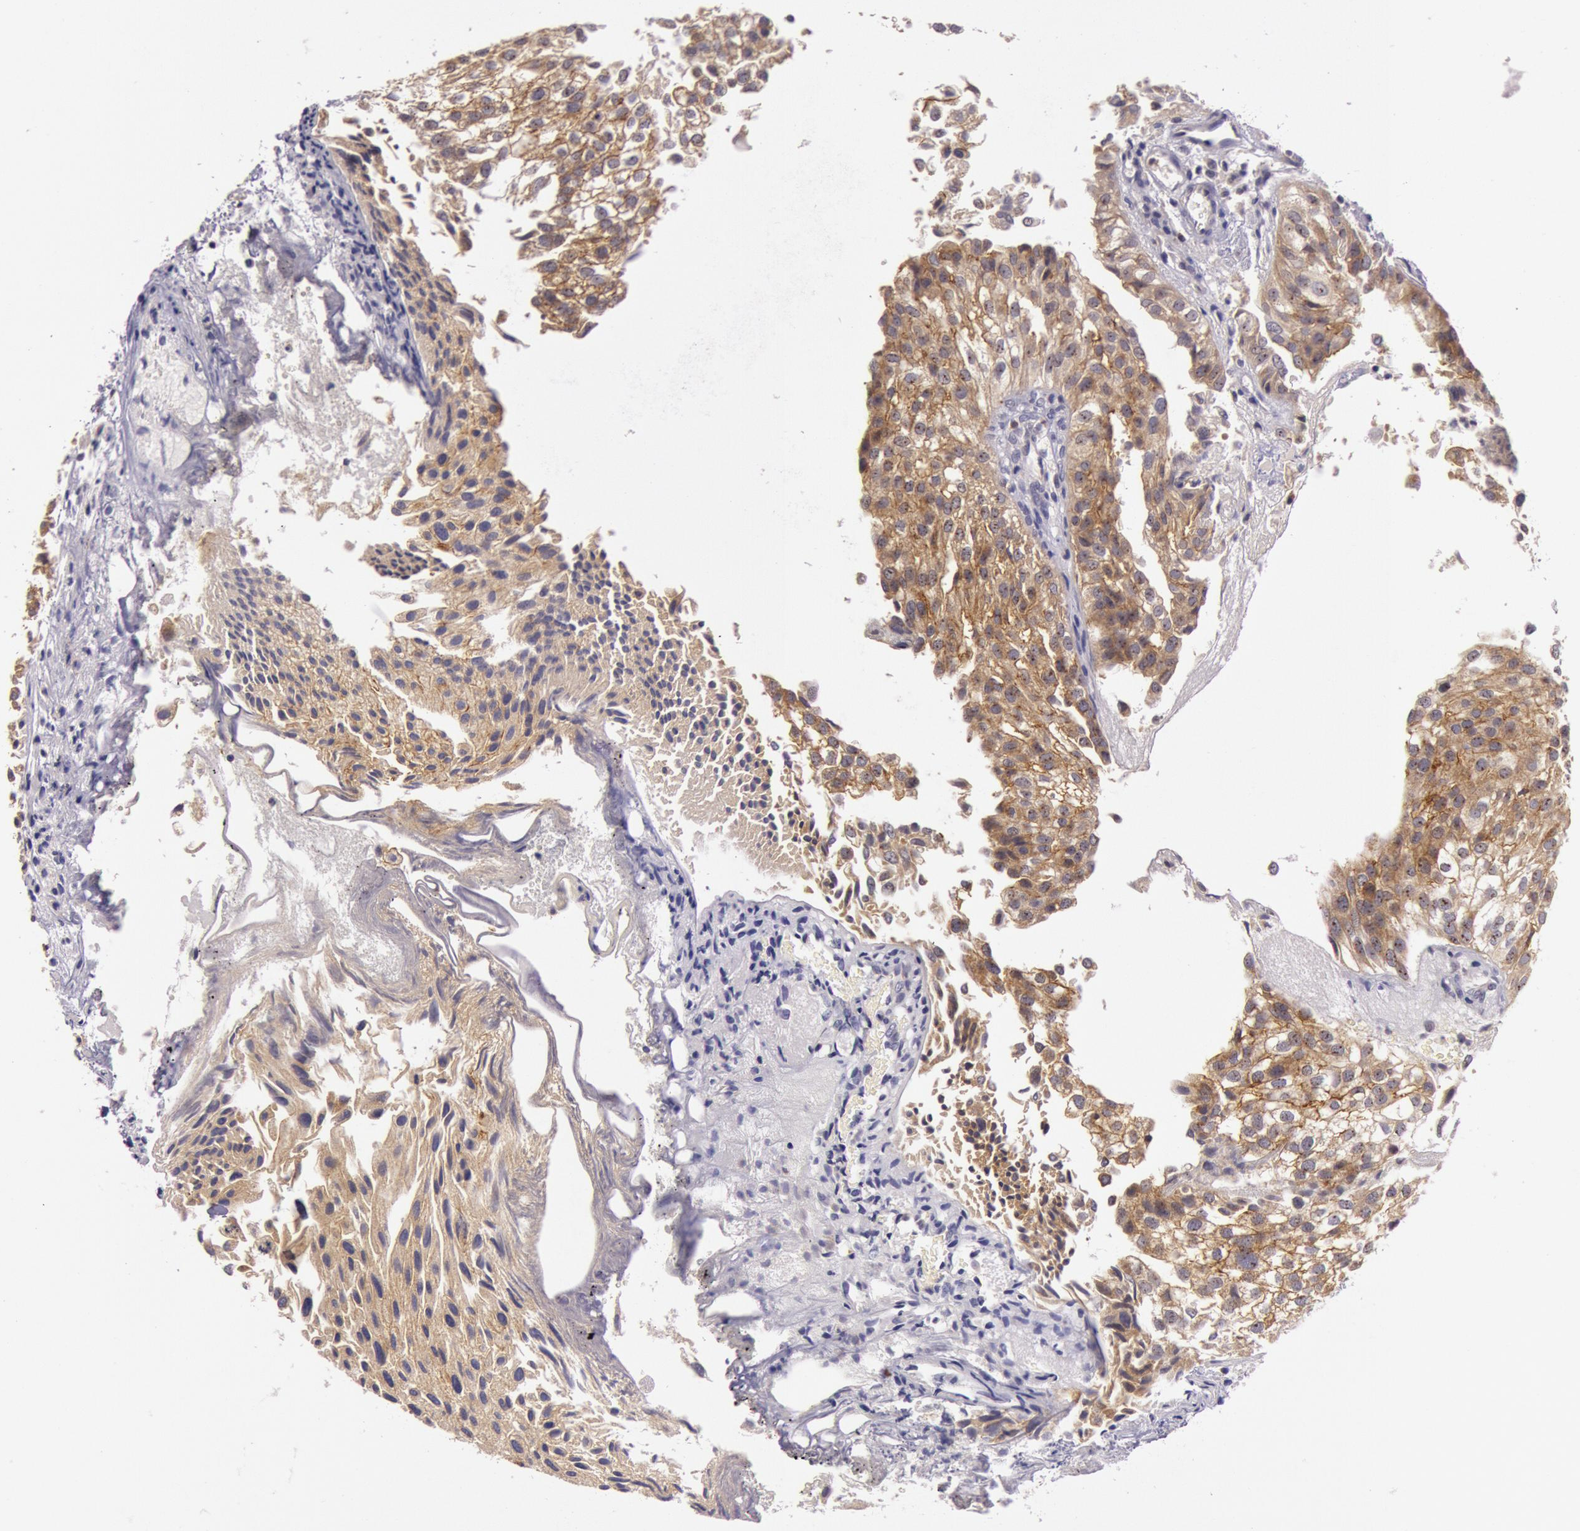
{"staining": {"intensity": "moderate", "quantity": ">75%", "location": "cytoplasmic/membranous,nuclear"}, "tissue": "urothelial cancer", "cell_type": "Tumor cells", "image_type": "cancer", "snomed": [{"axis": "morphology", "description": "Urothelial carcinoma, Low grade"}, {"axis": "topography", "description": "Urinary bladder"}], "caption": "Moderate cytoplasmic/membranous and nuclear protein positivity is present in about >75% of tumor cells in low-grade urothelial carcinoma.", "gene": "CDK16", "patient": {"sex": "female", "age": 89}}